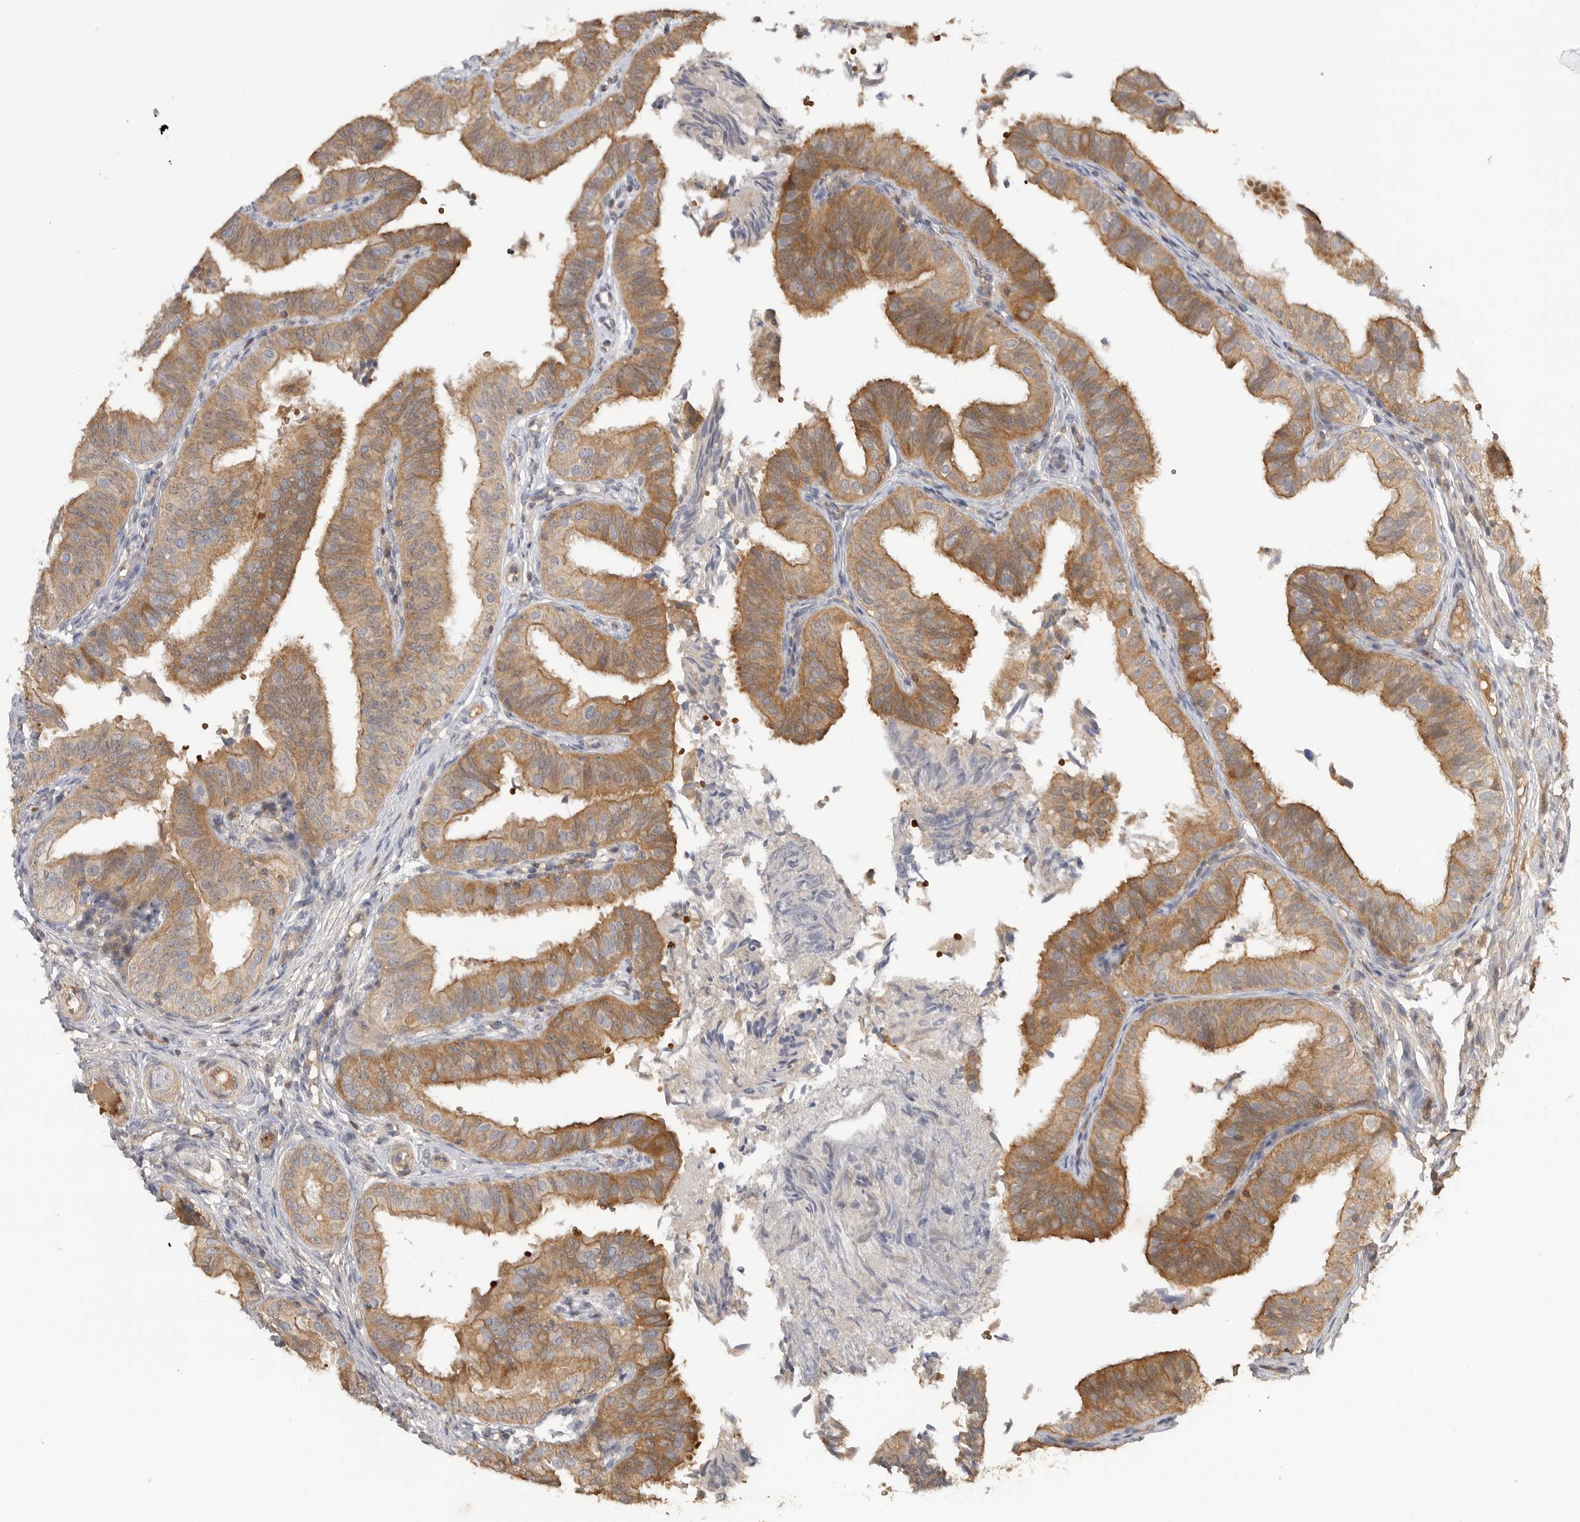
{"staining": {"intensity": "moderate", "quantity": ">75%", "location": "cytoplasmic/membranous"}, "tissue": "fallopian tube", "cell_type": "Glandular cells", "image_type": "normal", "snomed": [{"axis": "morphology", "description": "Normal tissue, NOS"}, {"axis": "topography", "description": "Fallopian tube"}], "caption": "A medium amount of moderate cytoplasmic/membranous staining is identified in approximately >75% of glandular cells in normal fallopian tube.", "gene": "CLDN12", "patient": {"sex": "female", "age": 35}}